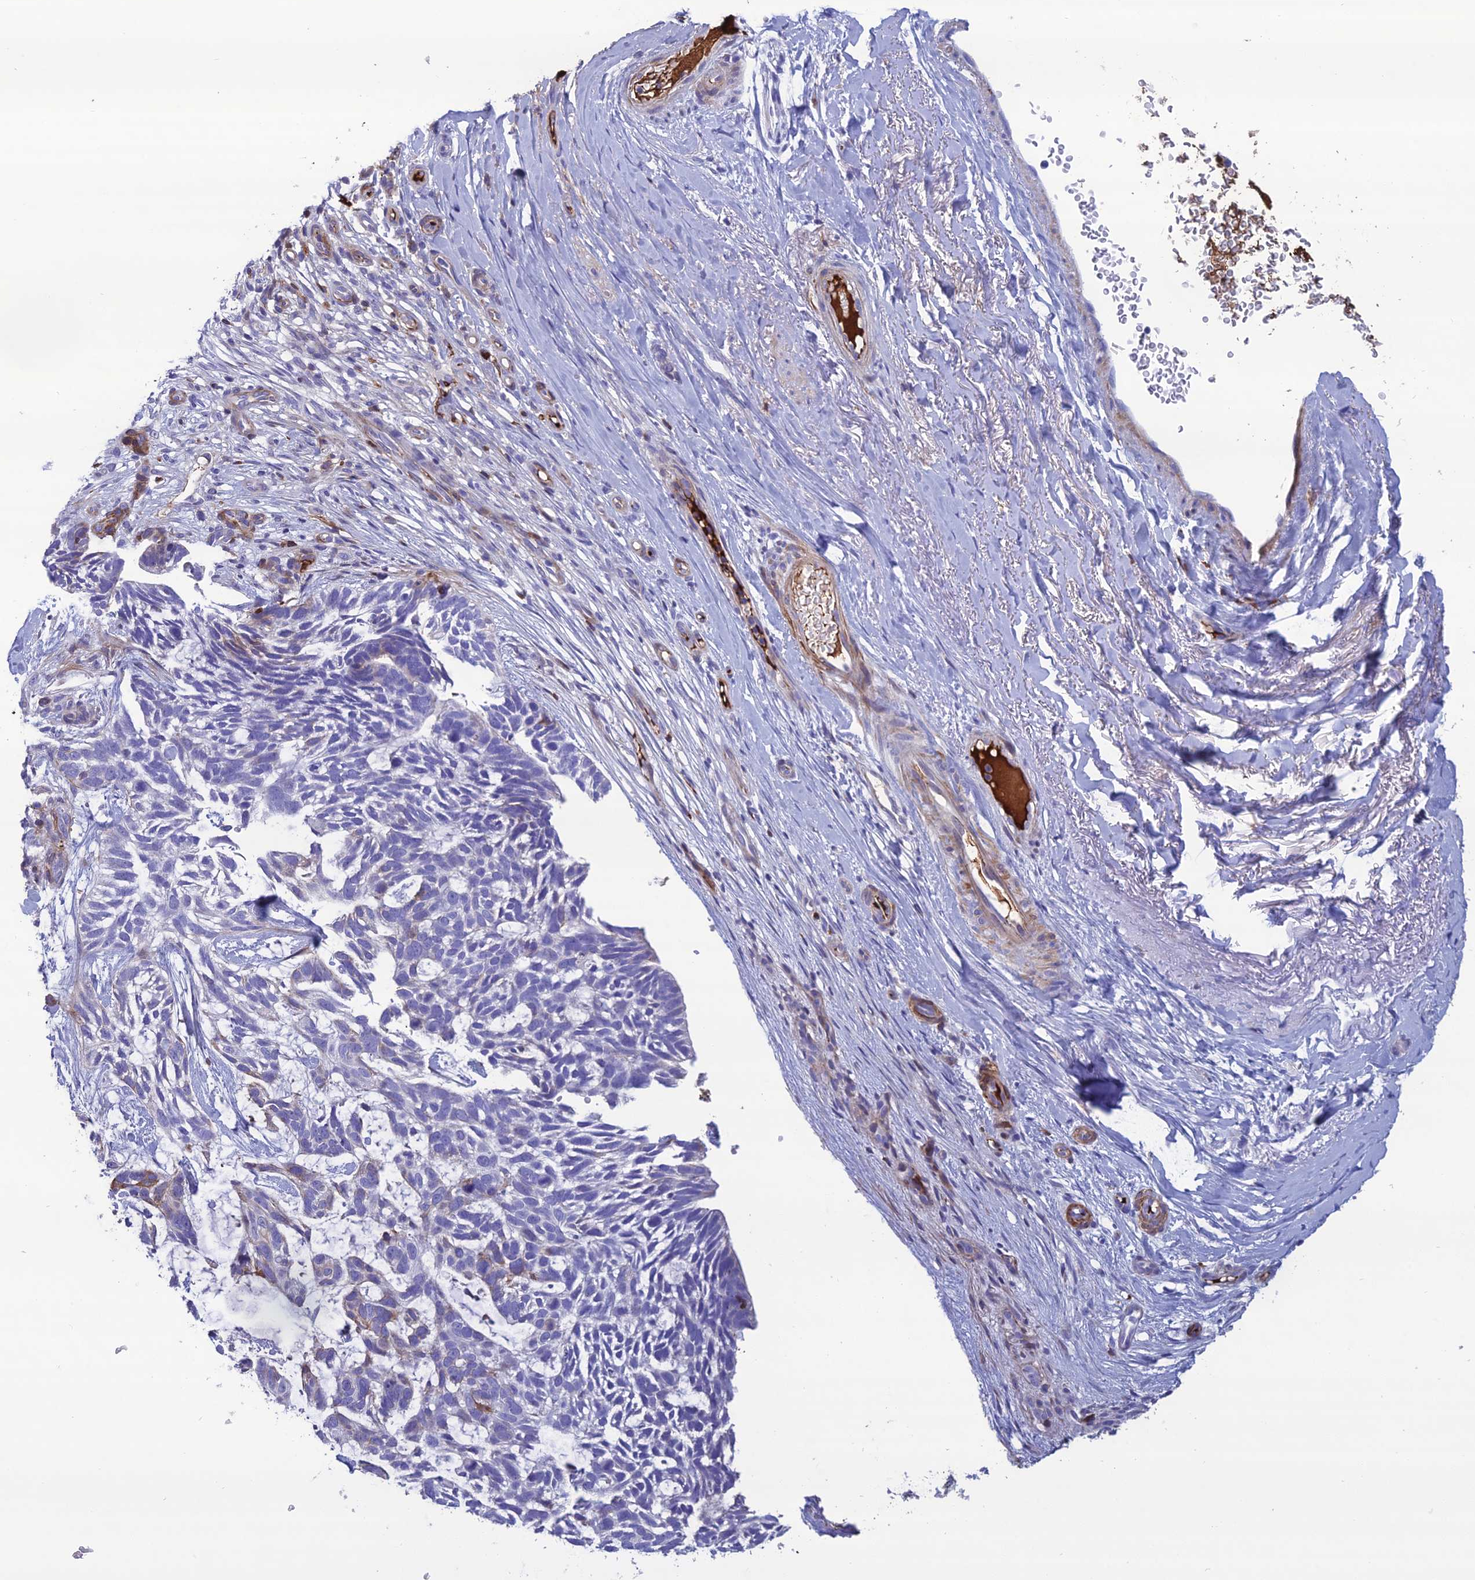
{"staining": {"intensity": "strong", "quantity": "<25%", "location": "cytoplasmic/membranous"}, "tissue": "skin cancer", "cell_type": "Tumor cells", "image_type": "cancer", "snomed": [{"axis": "morphology", "description": "Basal cell carcinoma"}, {"axis": "topography", "description": "Skin"}], "caption": "DAB (3,3'-diaminobenzidine) immunohistochemical staining of skin basal cell carcinoma displays strong cytoplasmic/membranous protein positivity in approximately <25% of tumor cells.", "gene": "OR56B1", "patient": {"sex": "male", "age": 88}}